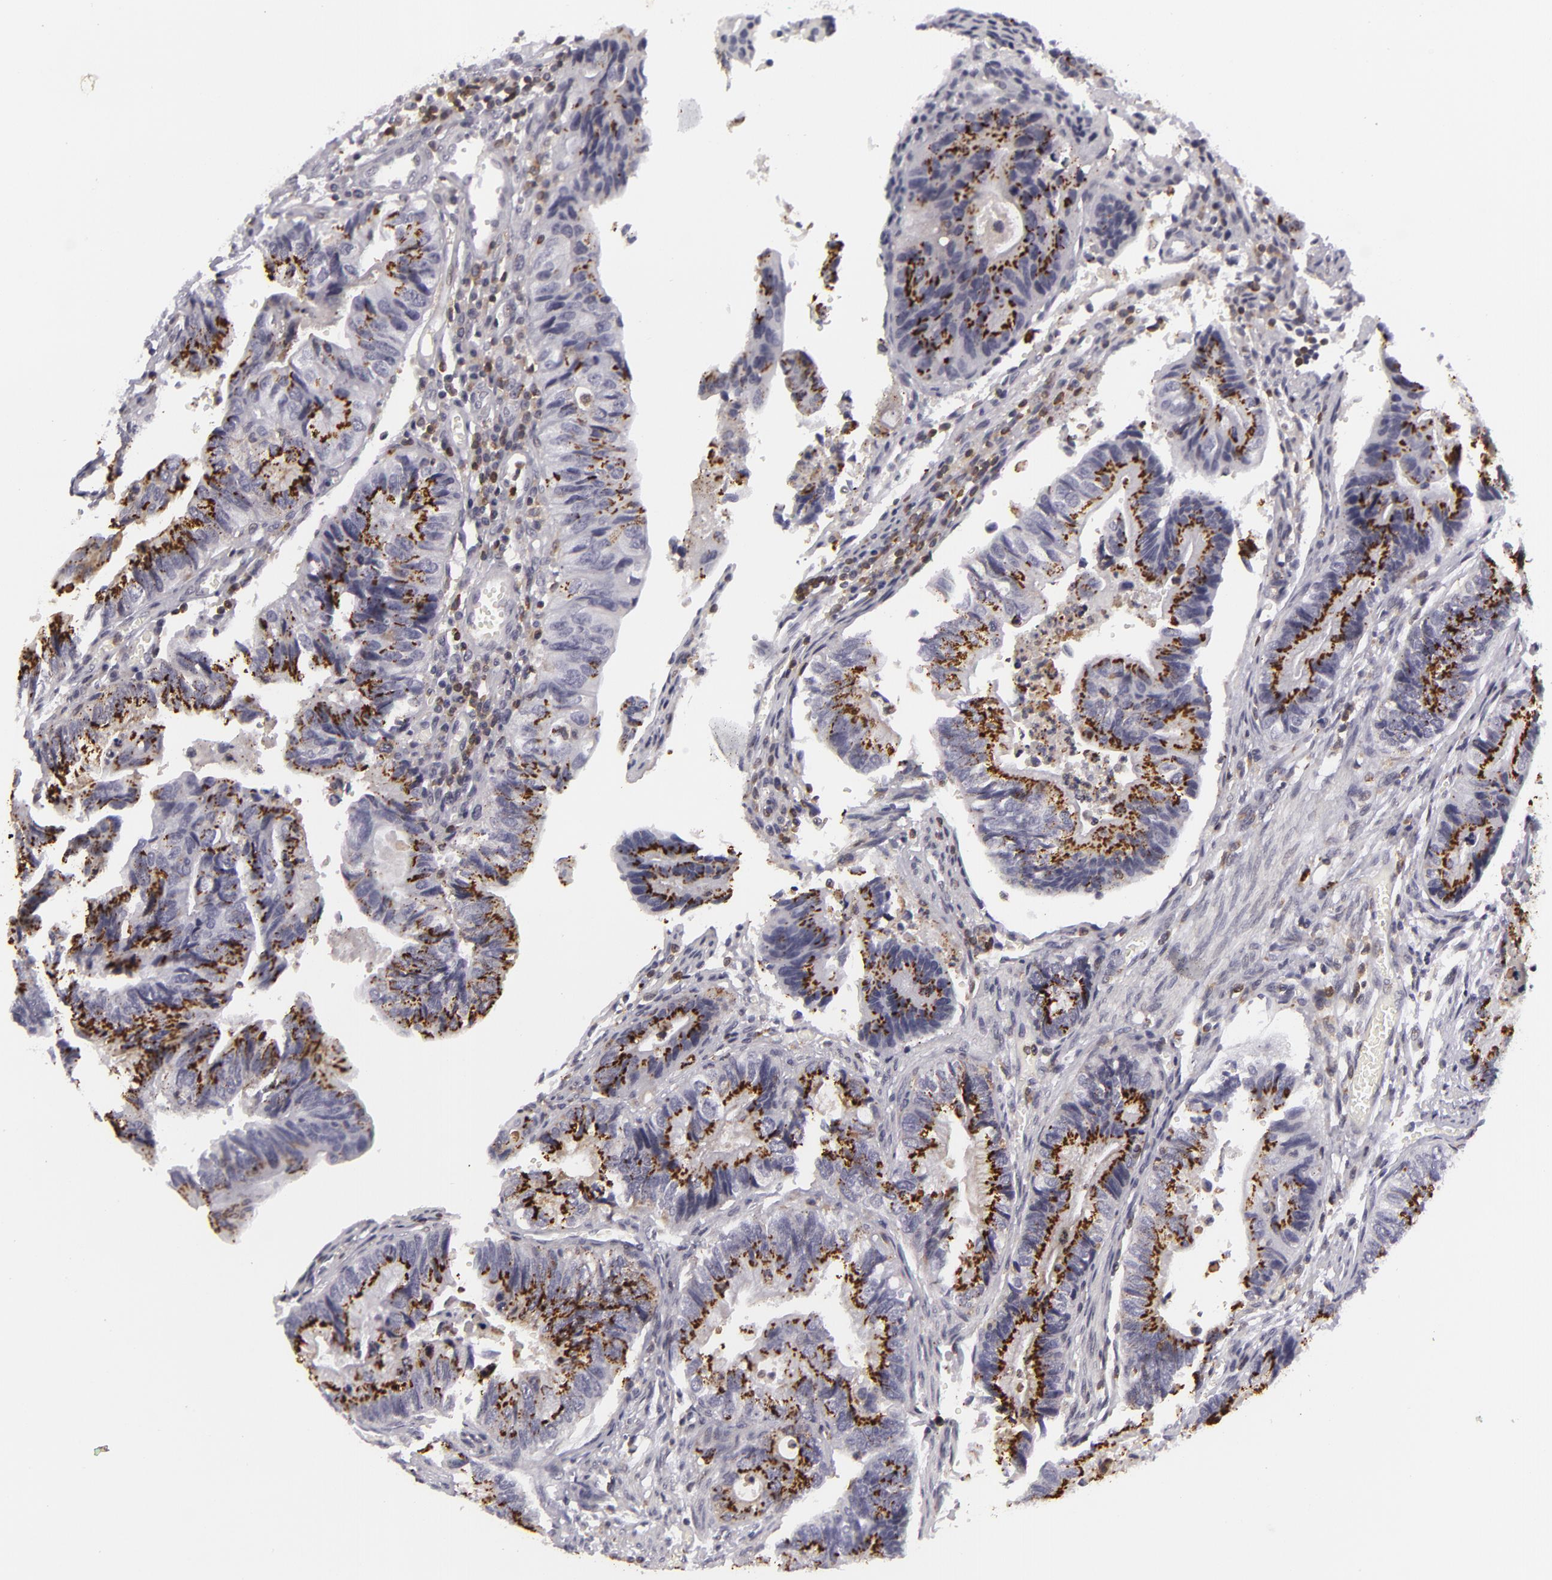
{"staining": {"intensity": "strong", "quantity": "25%-75%", "location": "cytoplasmic/membranous"}, "tissue": "colorectal cancer", "cell_type": "Tumor cells", "image_type": "cancer", "snomed": [{"axis": "morphology", "description": "Adenocarcinoma, NOS"}, {"axis": "topography", "description": "Colon"}], "caption": "Colorectal cancer (adenocarcinoma) stained with a protein marker displays strong staining in tumor cells.", "gene": "KCNAB2", "patient": {"sex": "female", "age": 11}}